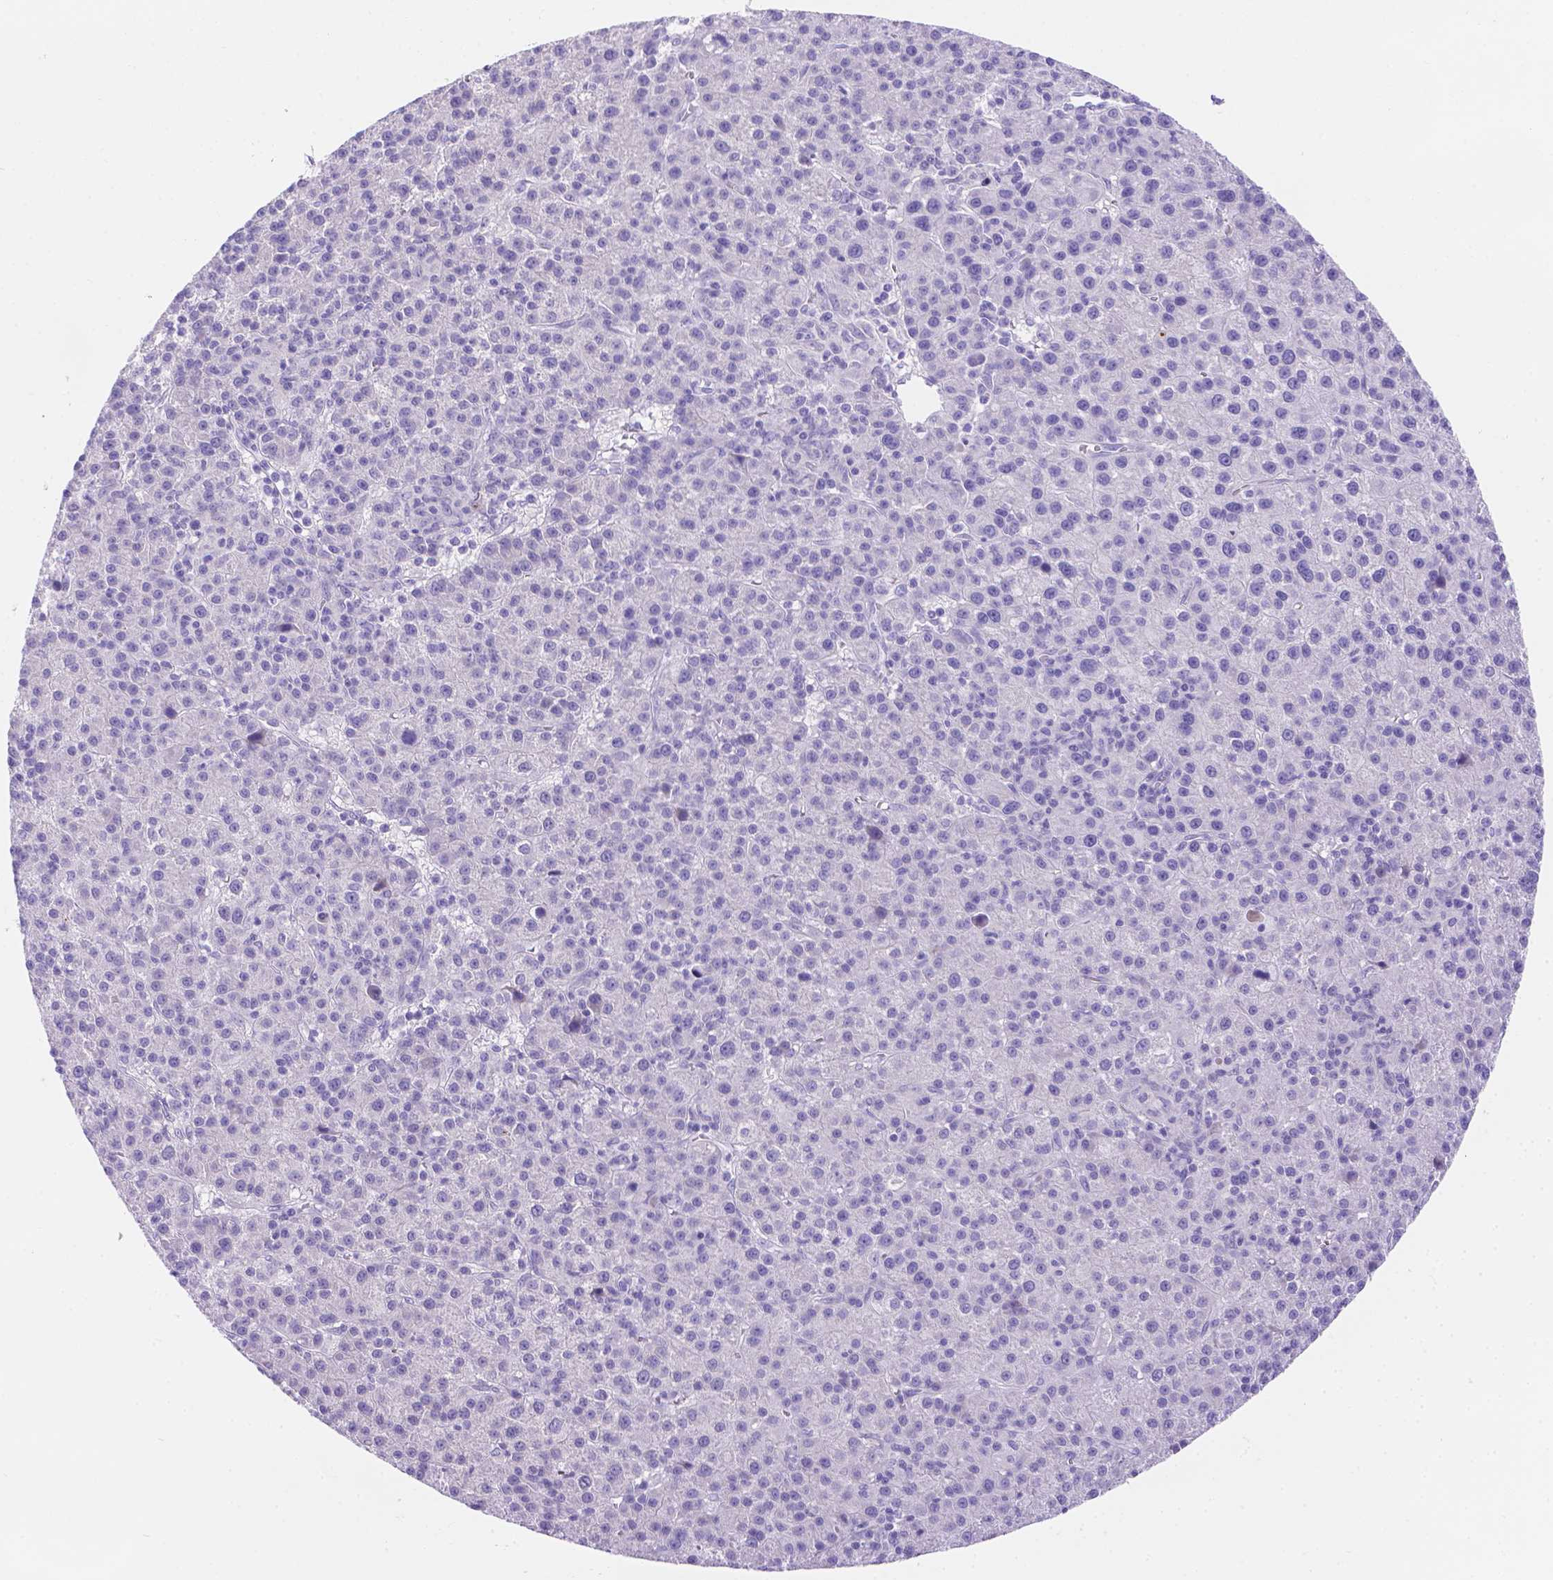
{"staining": {"intensity": "negative", "quantity": "none", "location": "none"}, "tissue": "liver cancer", "cell_type": "Tumor cells", "image_type": "cancer", "snomed": [{"axis": "morphology", "description": "Carcinoma, Hepatocellular, NOS"}, {"axis": "topography", "description": "Liver"}], "caption": "The IHC image has no significant staining in tumor cells of liver hepatocellular carcinoma tissue.", "gene": "MLN", "patient": {"sex": "female", "age": 60}}